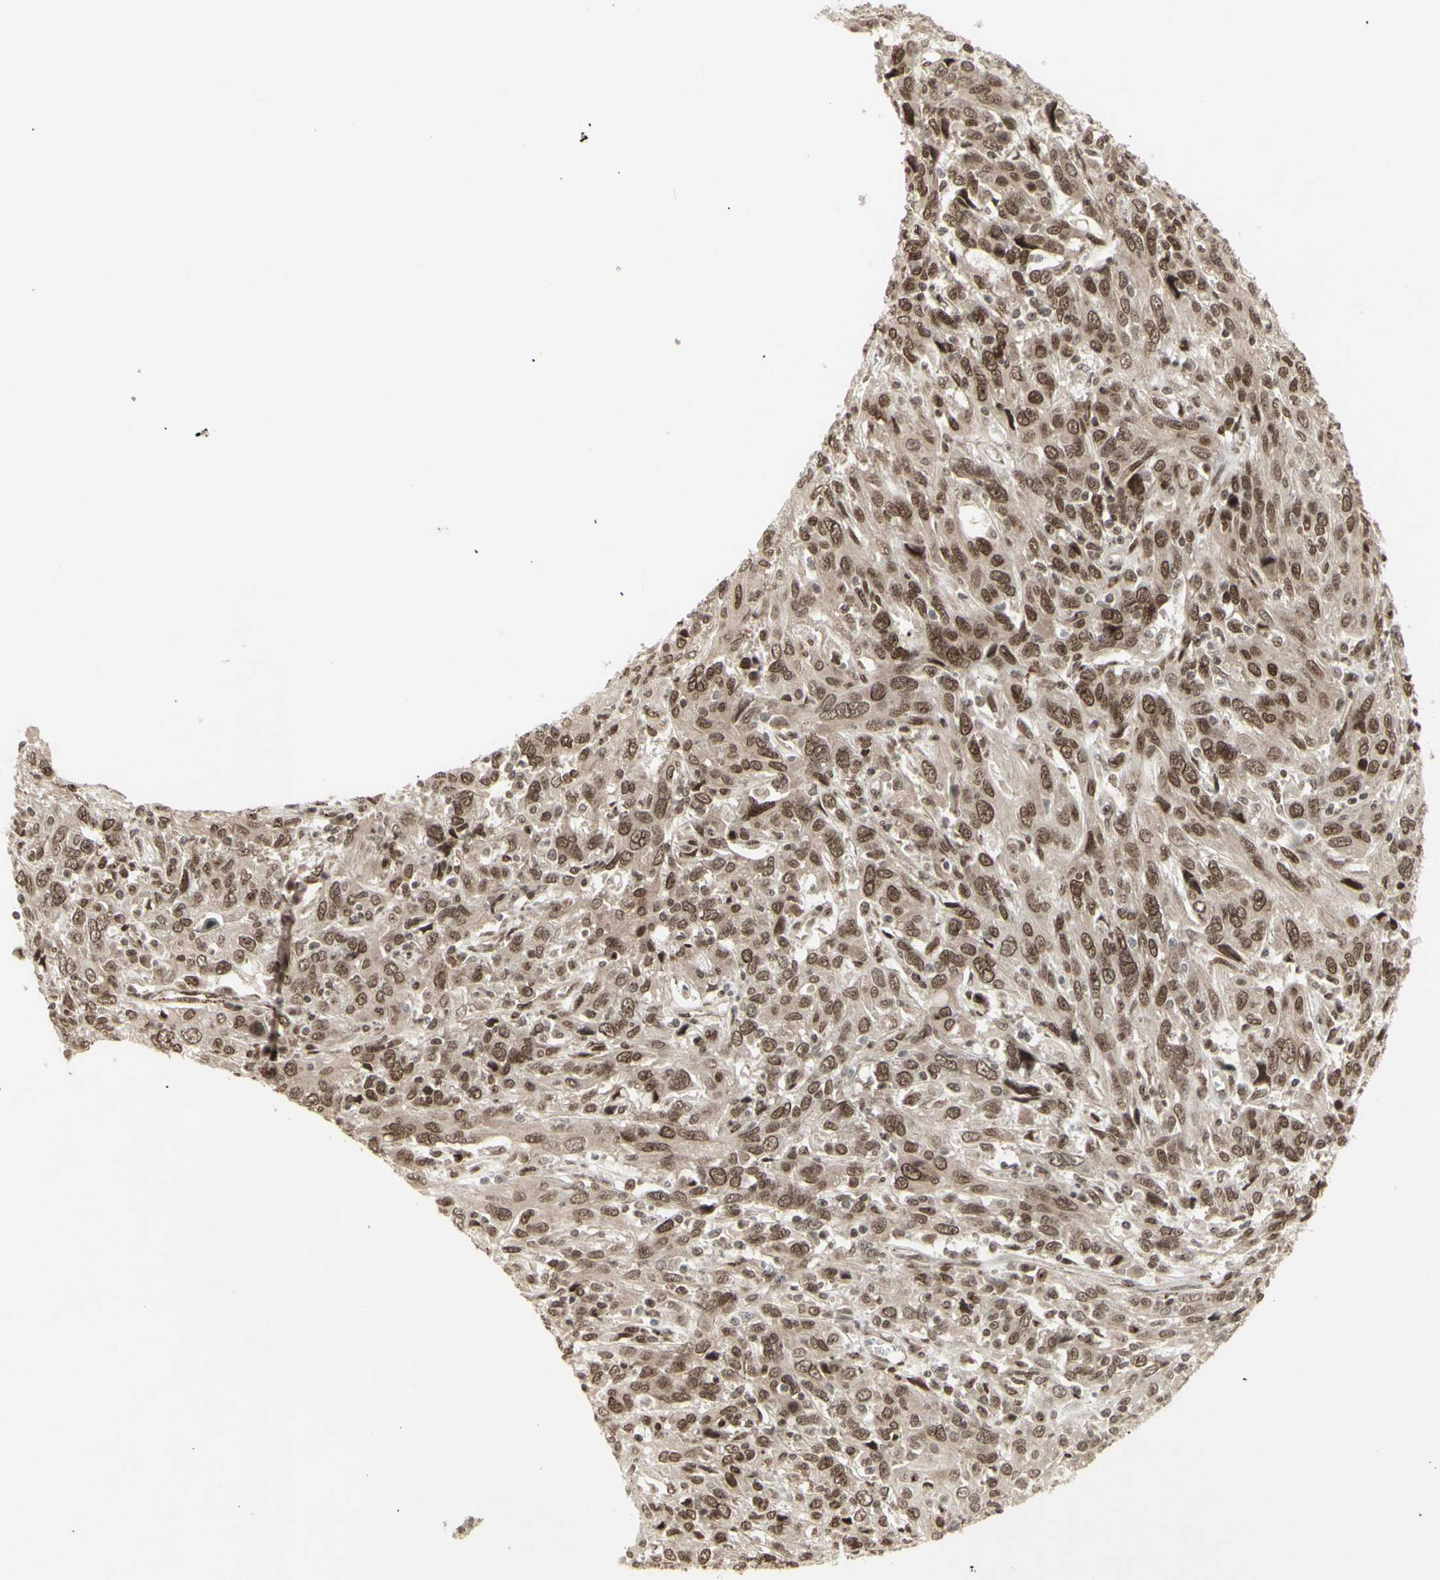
{"staining": {"intensity": "moderate", "quantity": ">75%", "location": "cytoplasmic/membranous,nuclear"}, "tissue": "cervical cancer", "cell_type": "Tumor cells", "image_type": "cancer", "snomed": [{"axis": "morphology", "description": "Squamous cell carcinoma, NOS"}, {"axis": "topography", "description": "Cervix"}], "caption": "Cervical cancer (squamous cell carcinoma) tissue exhibits moderate cytoplasmic/membranous and nuclear positivity in approximately >75% of tumor cells", "gene": "CBX1", "patient": {"sex": "female", "age": 46}}